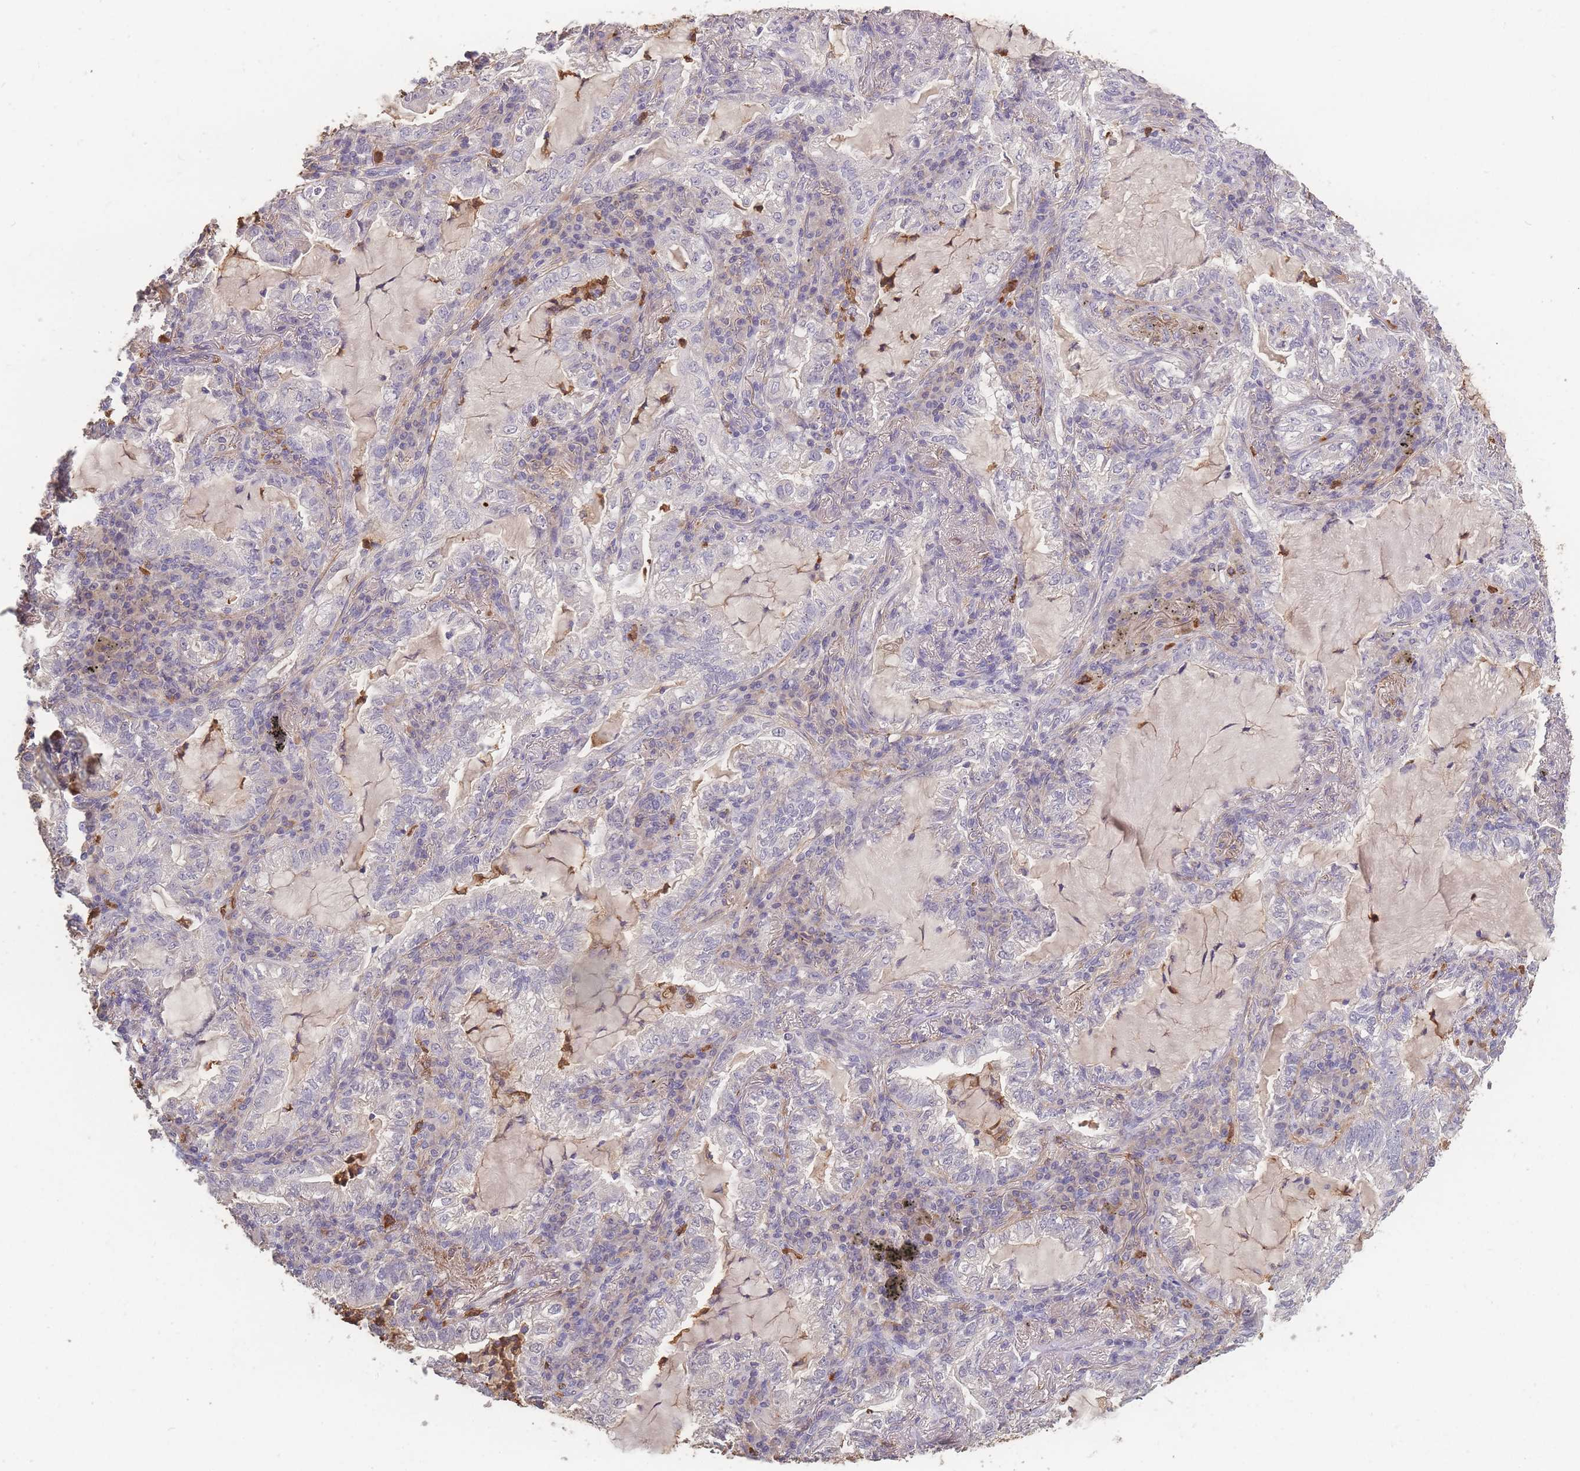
{"staining": {"intensity": "negative", "quantity": "none", "location": "none"}, "tissue": "lung cancer", "cell_type": "Tumor cells", "image_type": "cancer", "snomed": [{"axis": "morphology", "description": "Adenocarcinoma, NOS"}, {"axis": "topography", "description": "Lung"}], "caption": "Immunohistochemical staining of adenocarcinoma (lung) exhibits no significant positivity in tumor cells.", "gene": "BST1", "patient": {"sex": "female", "age": 73}}